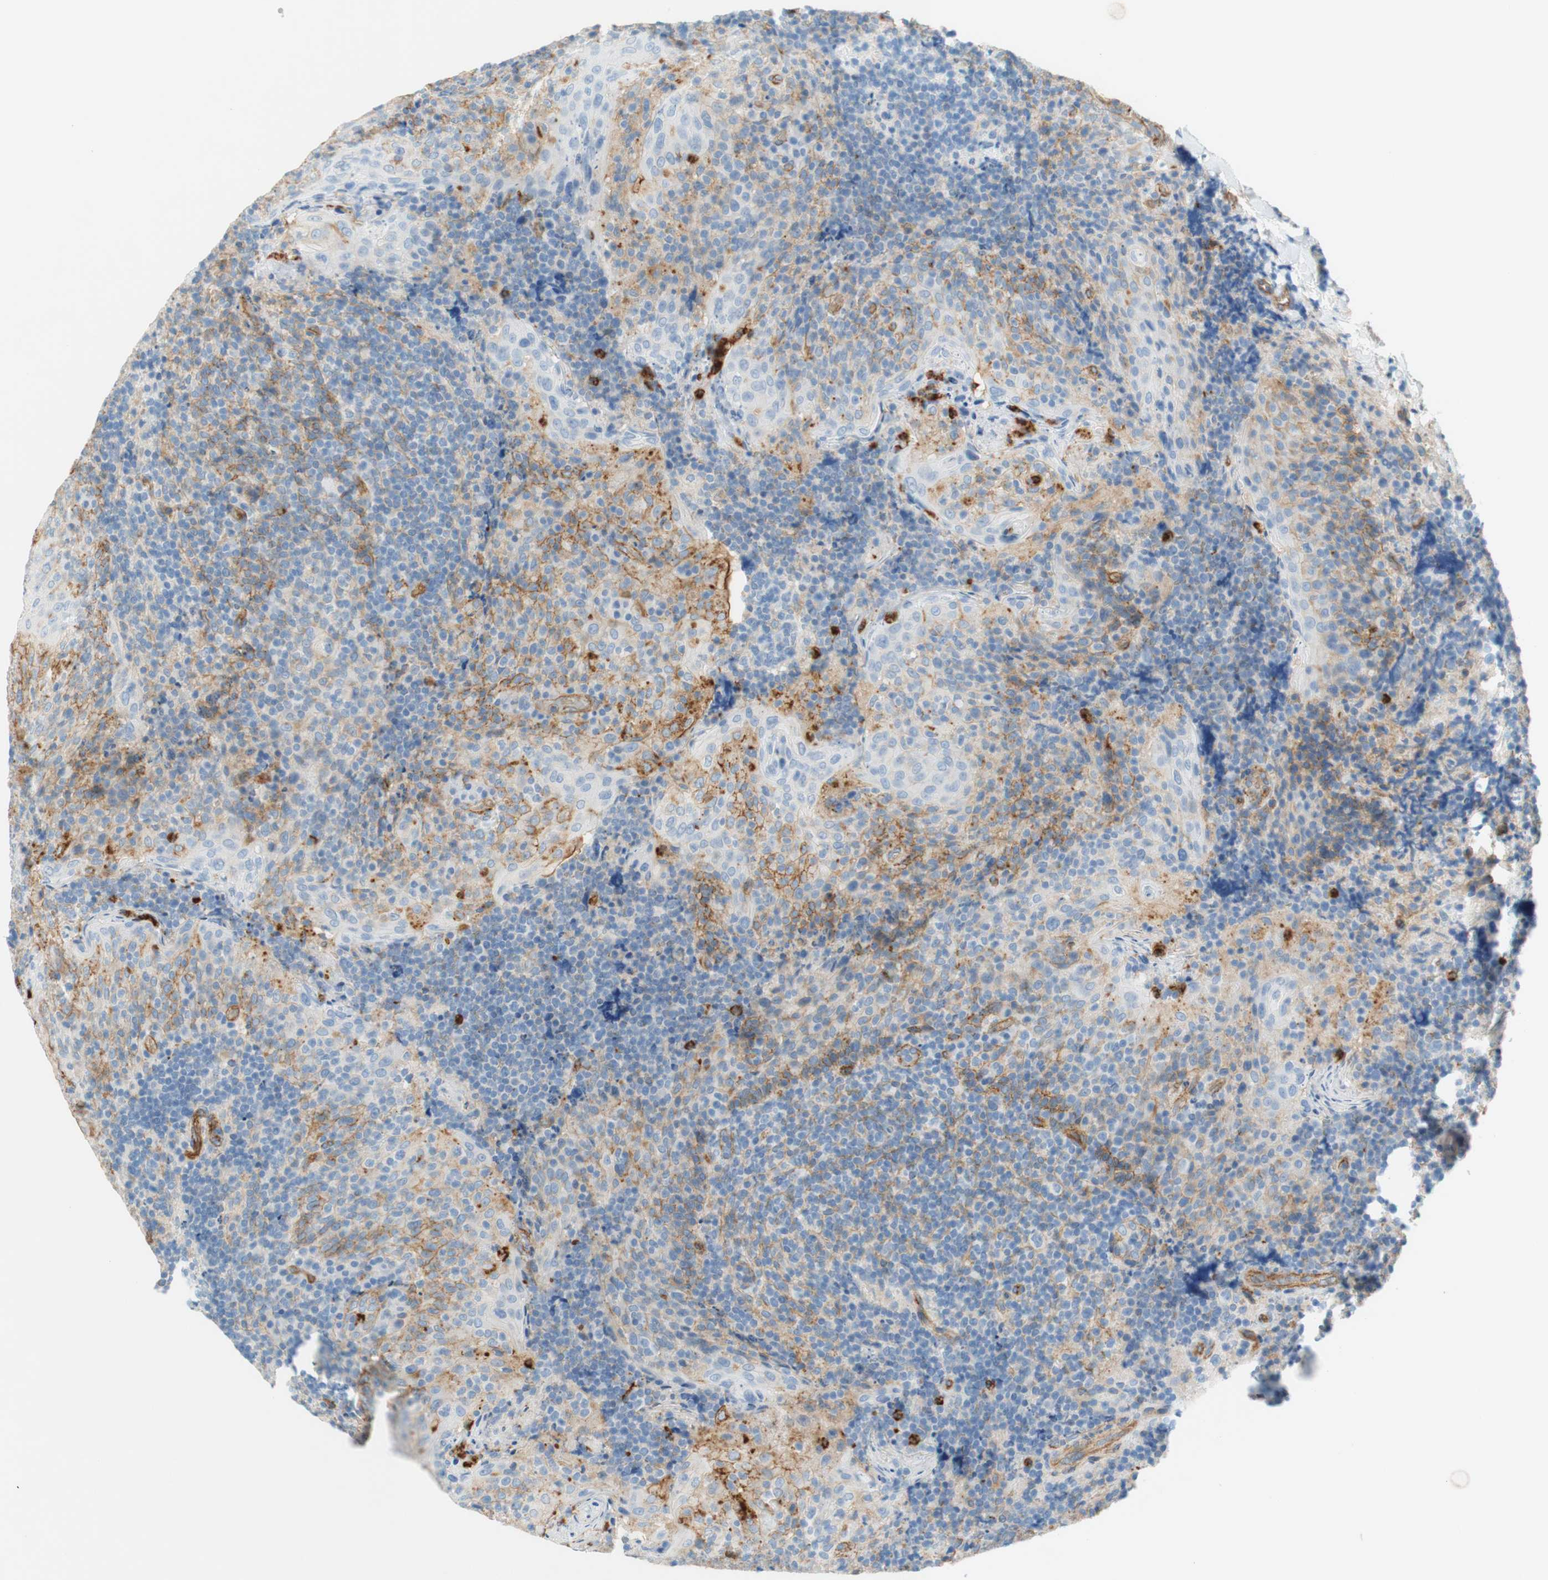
{"staining": {"intensity": "weak", "quantity": "<25%", "location": "cytoplasmic/membranous"}, "tissue": "tonsil", "cell_type": "Germinal center cells", "image_type": "normal", "snomed": [{"axis": "morphology", "description": "Normal tissue, NOS"}, {"axis": "topography", "description": "Tonsil"}], "caption": "DAB immunohistochemical staining of unremarkable human tonsil demonstrates no significant positivity in germinal center cells. Brightfield microscopy of immunohistochemistry (IHC) stained with DAB (3,3'-diaminobenzidine) (brown) and hematoxylin (blue), captured at high magnification.", "gene": "STOM", "patient": {"sex": "male", "age": 17}}